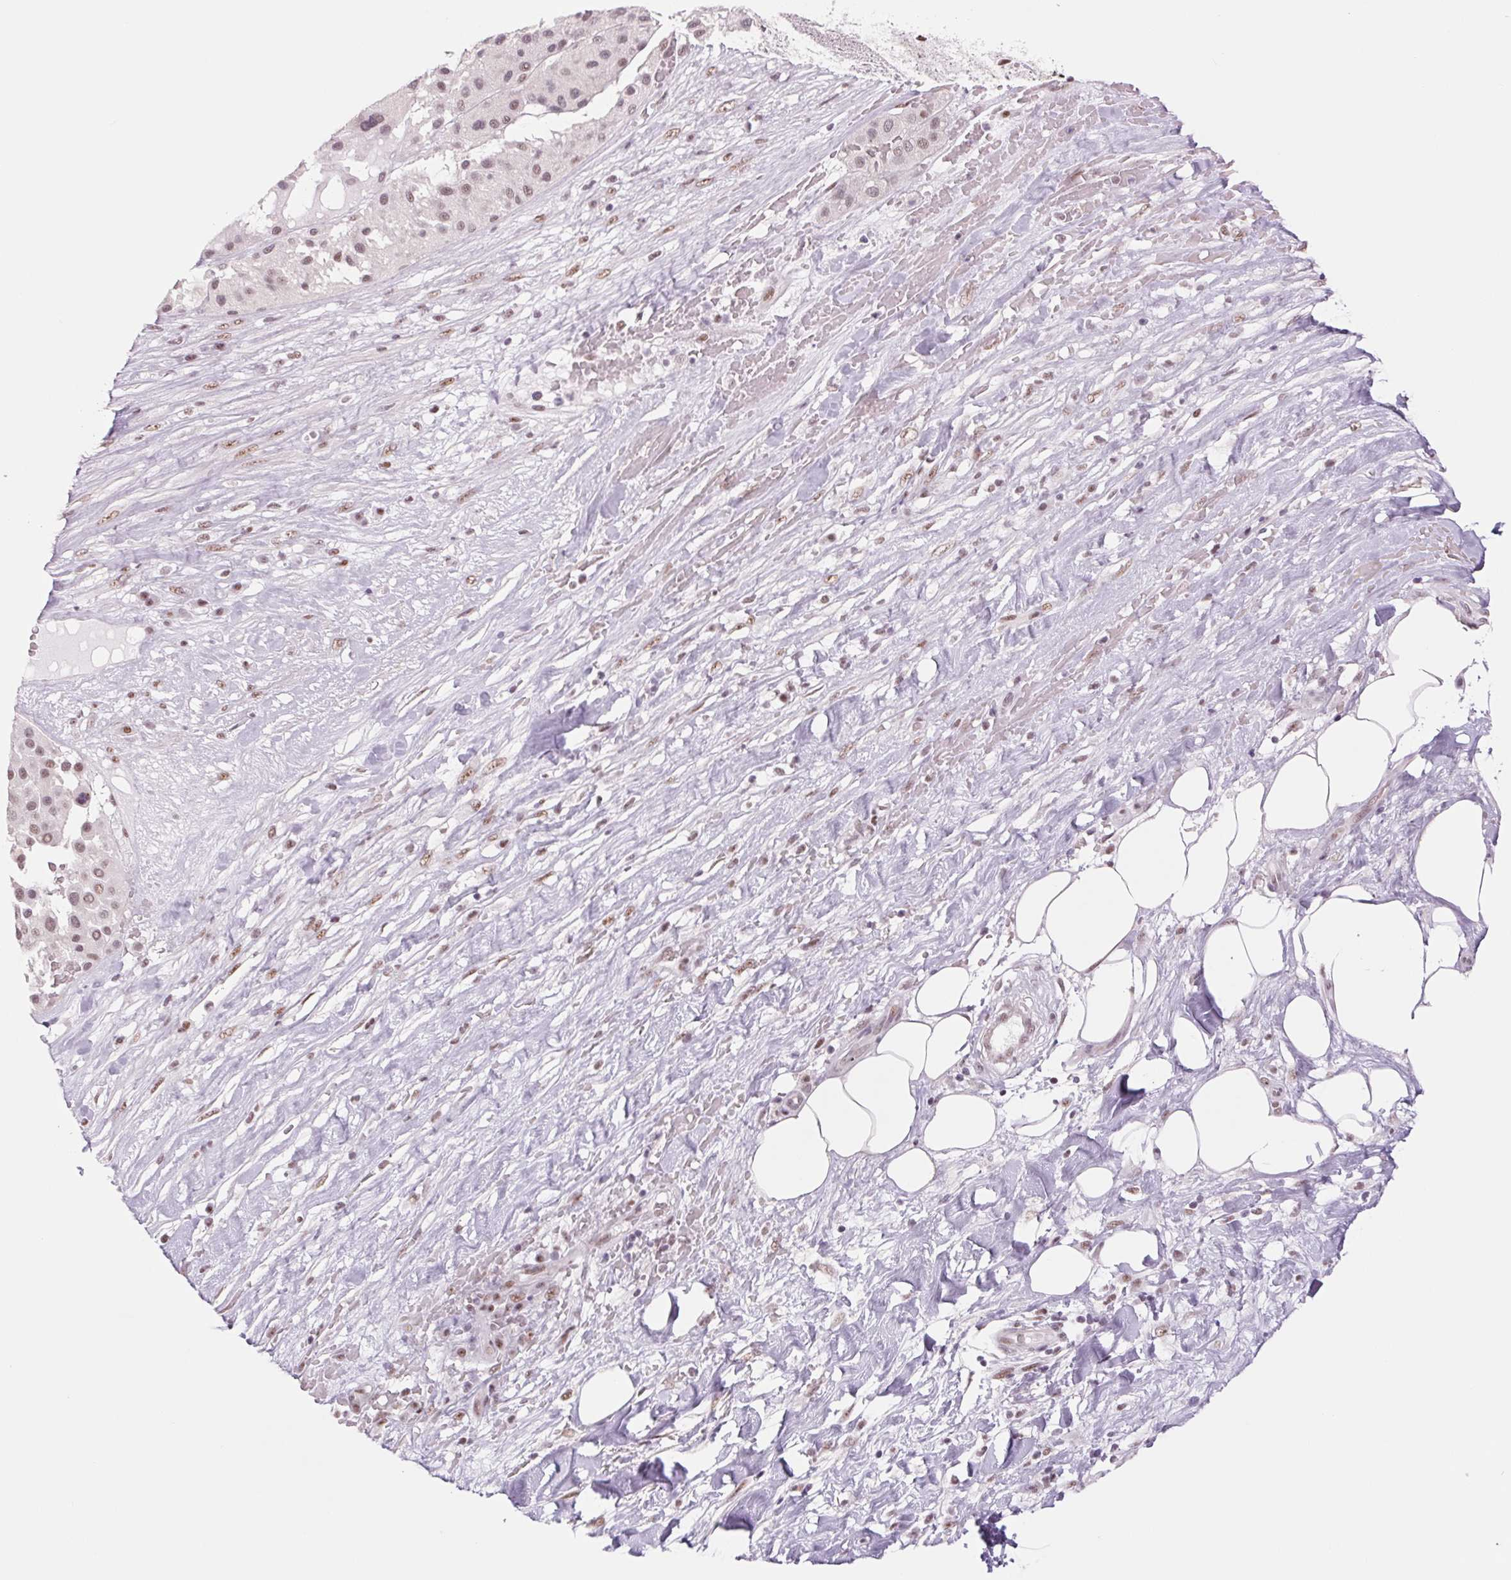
{"staining": {"intensity": "weak", "quantity": "25%-75%", "location": "nuclear"}, "tissue": "melanoma", "cell_type": "Tumor cells", "image_type": "cancer", "snomed": [{"axis": "morphology", "description": "Malignant melanoma, Metastatic site"}, {"axis": "topography", "description": "Smooth muscle"}], "caption": "An immunohistochemistry photomicrograph of tumor tissue is shown. Protein staining in brown labels weak nuclear positivity in malignant melanoma (metastatic site) within tumor cells. The staining was performed using DAB (3,3'-diaminobenzidine) to visualize the protein expression in brown, while the nuclei were stained in blue with hematoxylin (Magnification: 20x).", "gene": "ZC3H14", "patient": {"sex": "male", "age": 41}}